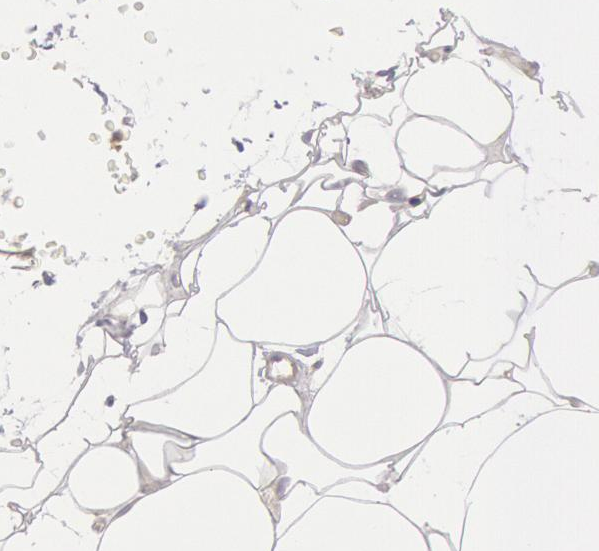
{"staining": {"intensity": "negative", "quantity": "none", "location": "none"}, "tissue": "adipose tissue", "cell_type": "Adipocytes", "image_type": "normal", "snomed": [{"axis": "morphology", "description": "Normal tissue, NOS"}, {"axis": "morphology", "description": "Fibrosis, NOS"}, {"axis": "topography", "description": "Breast"}], "caption": "DAB (3,3'-diaminobenzidine) immunohistochemical staining of unremarkable adipose tissue reveals no significant expression in adipocytes.", "gene": "STX4", "patient": {"sex": "female", "age": 24}}